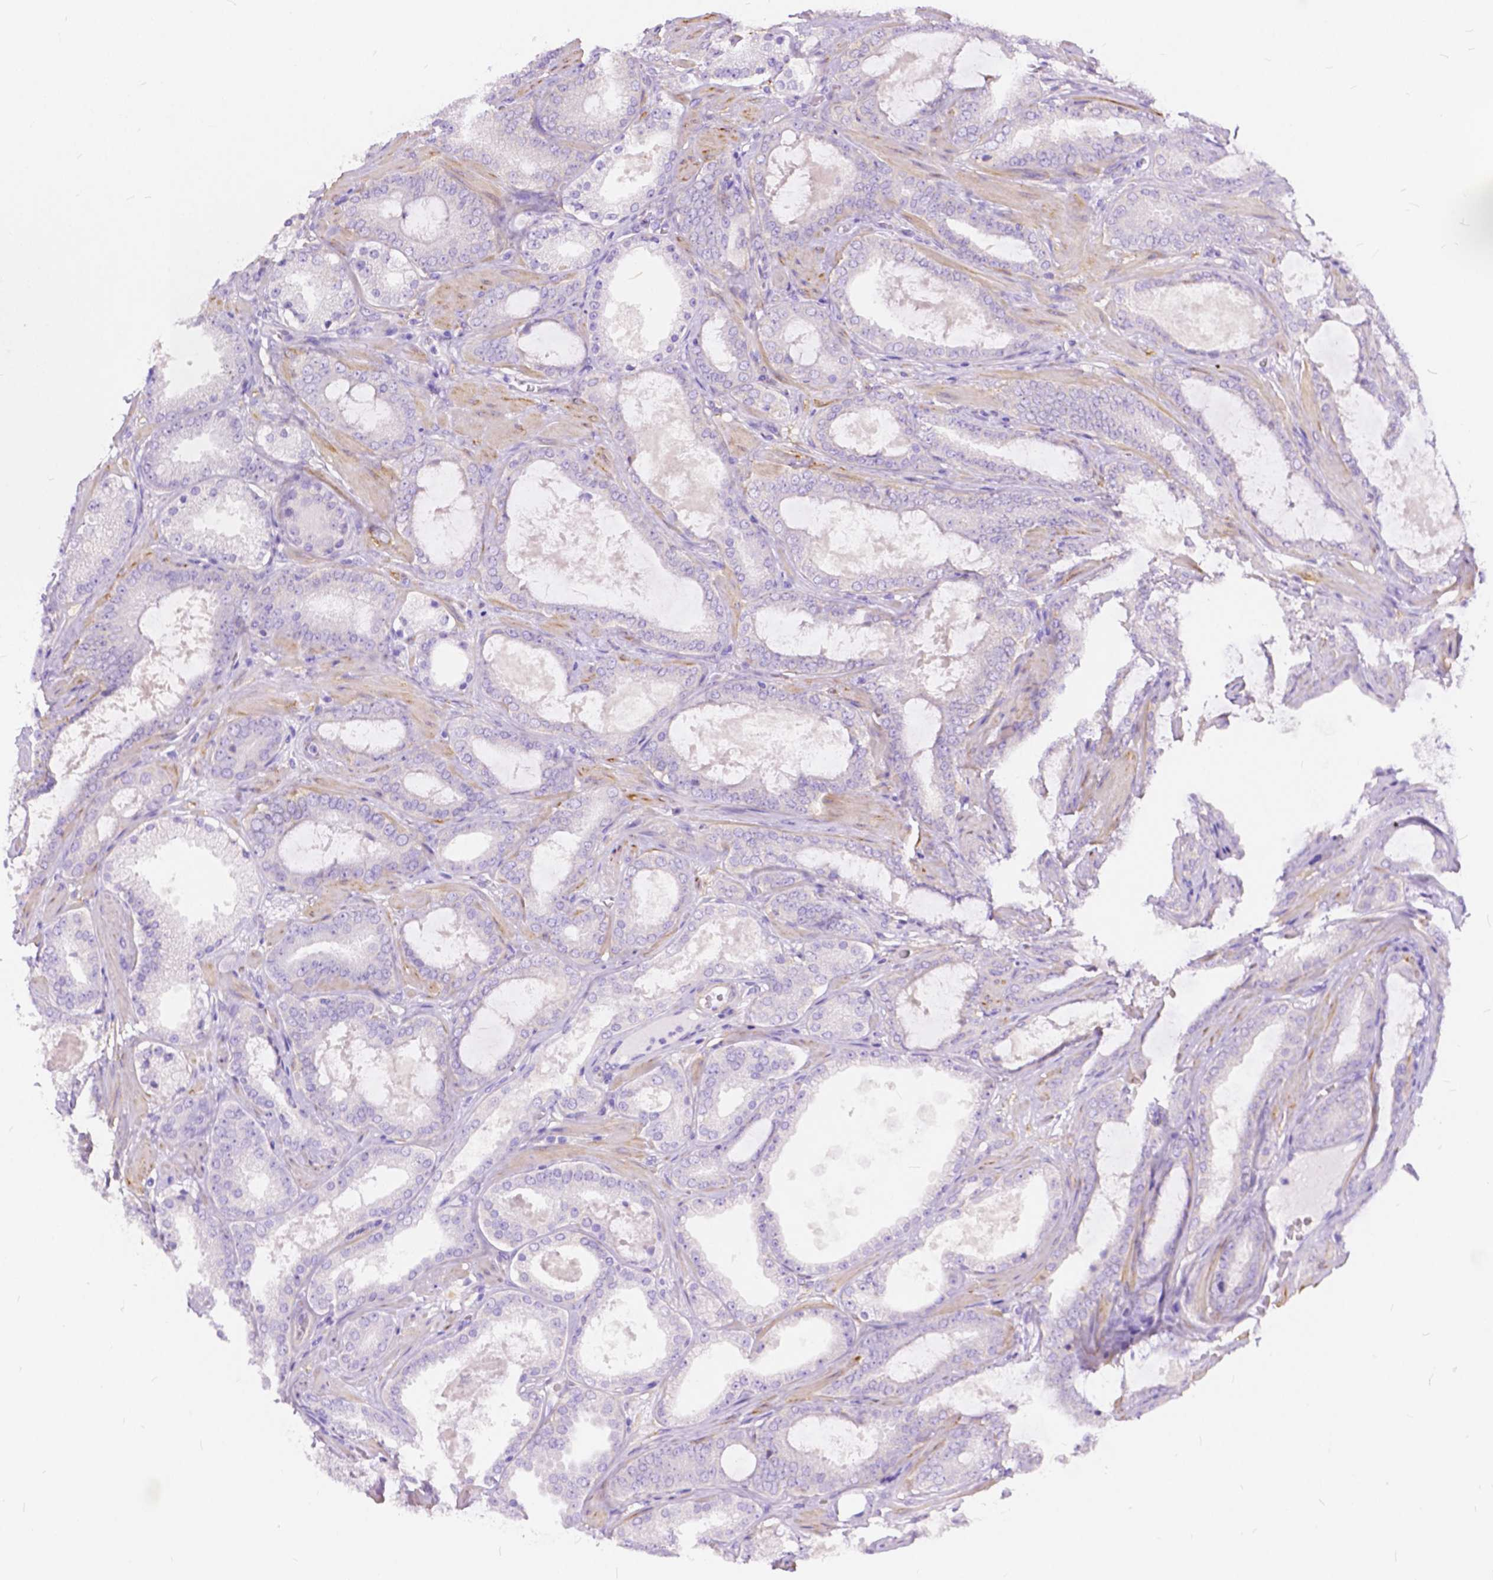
{"staining": {"intensity": "negative", "quantity": "none", "location": "none"}, "tissue": "prostate cancer", "cell_type": "Tumor cells", "image_type": "cancer", "snomed": [{"axis": "morphology", "description": "Adenocarcinoma, High grade"}, {"axis": "topography", "description": "Prostate"}], "caption": "High-grade adenocarcinoma (prostate) was stained to show a protein in brown. There is no significant positivity in tumor cells.", "gene": "CHRM1", "patient": {"sex": "male", "age": 63}}